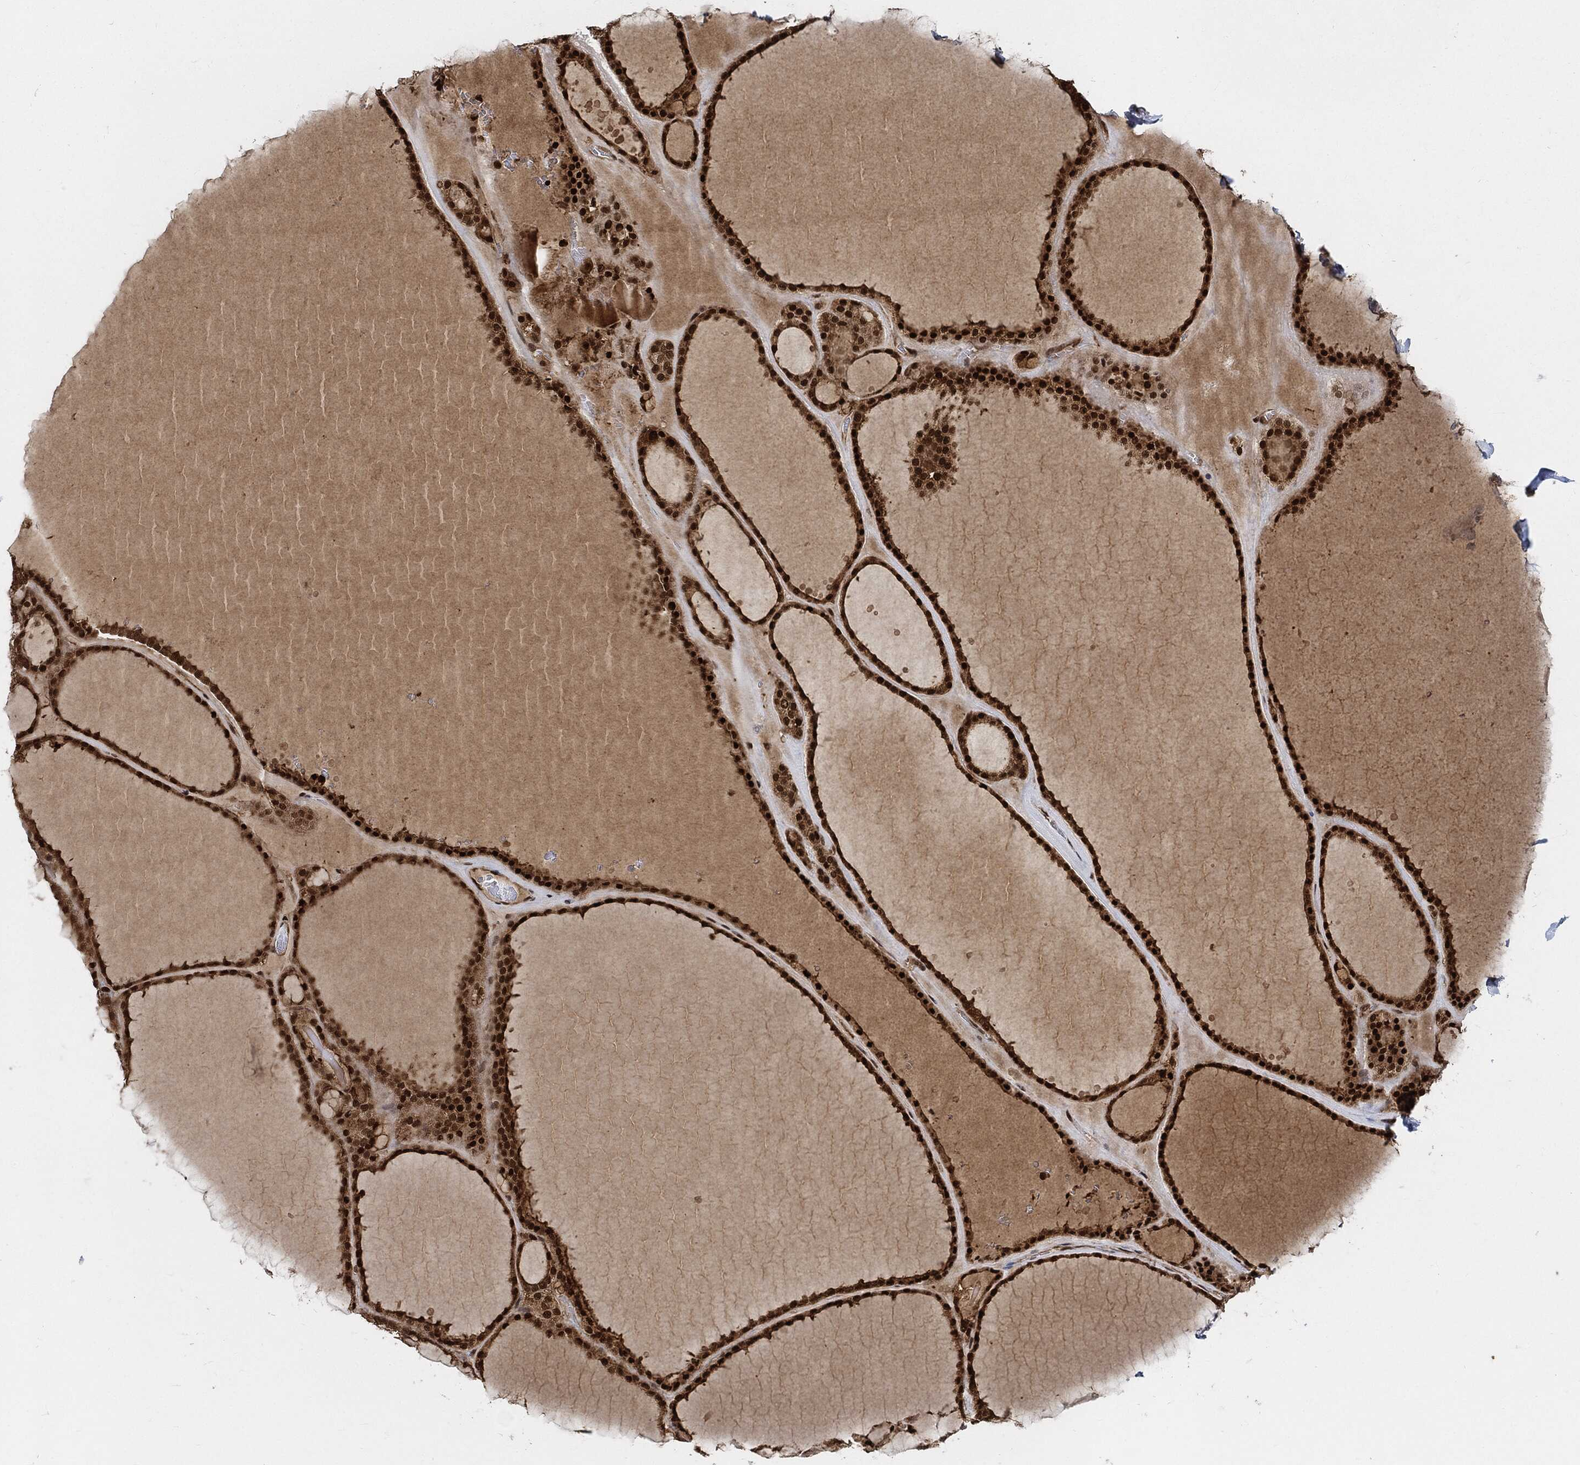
{"staining": {"intensity": "strong", "quantity": ">75%", "location": "cytoplasmic/membranous,nuclear"}, "tissue": "thyroid gland", "cell_type": "Glandular cells", "image_type": "normal", "snomed": [{"axis": "morphology", "description": "Normal tissue, NOS"}, {"axis": "topography", "description": "Thyroid gland"}], "caption": "Immunohistochemical staining of unremarkable thyroid gland shows strong cytoplasmic/membranous,nuclear protein positivity in approximately >75% of glandular cells. The staining is performed using DAB (3,3'-diaminobenzidine) brown chromogen to label protein expression. The nuclei are counter-stained blue using hematoxylin.", "gene": "CUTA", "patient": {"sex": "male", "age": 63}}